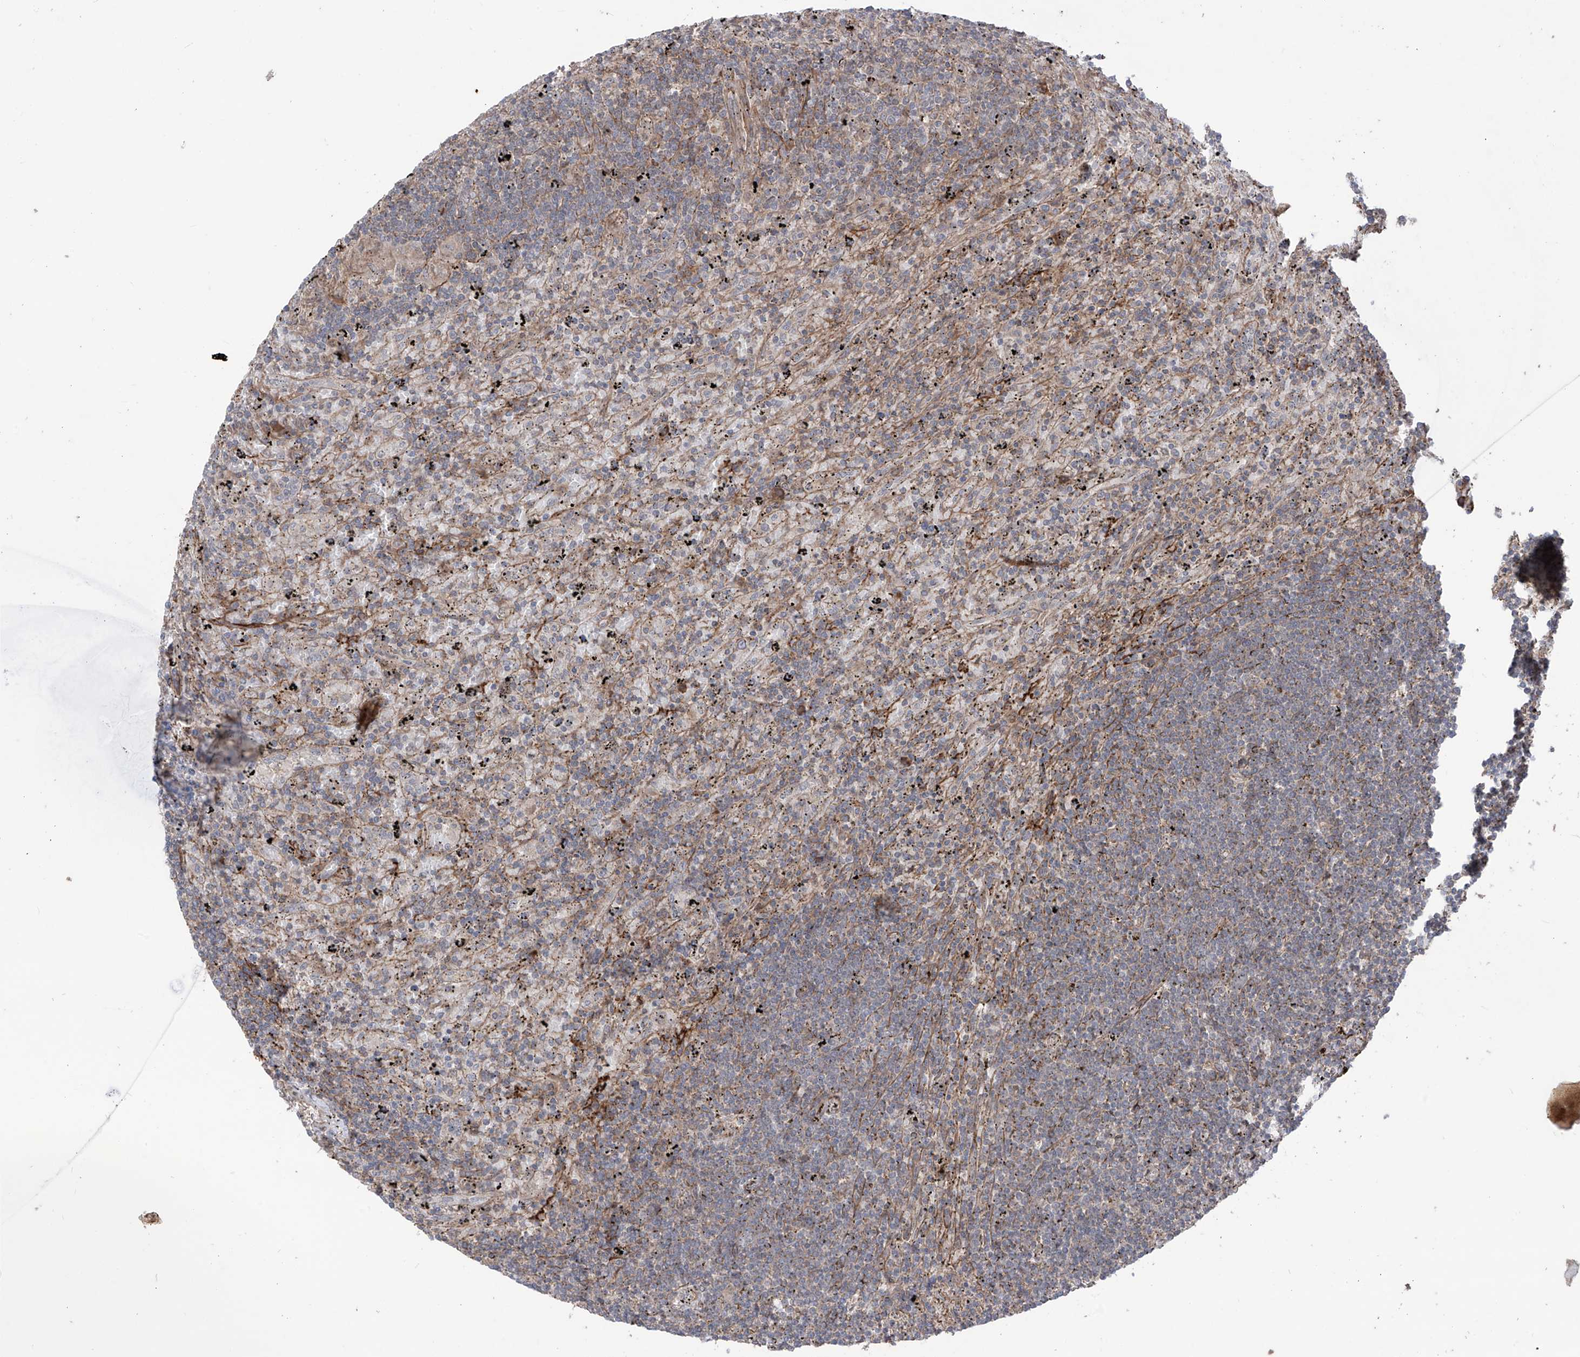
{"staining": {"intensity": "moderate", "quantity": "<25%", "location": "cytoplasmic/membranous"}, "tissue": "lymphoma", "cell_type": "Tumor cells", "image_type": "cancer", "snomed": [{"axis": "morphology", "description": "Malignant lymphoma, non-Hodgkin's type, Low grade"}, {"axis": "topography", "description": "Spleen"}], "caption": "Immunohistochemistry (IHC) (DAB) staining of lymphoma demonstrates moderate cytoplasmic/membranous protein expression in approximately <25% of tumor cells.", "gene": "LRRC74A", "patient": {"sex": "male", "age": 76}}